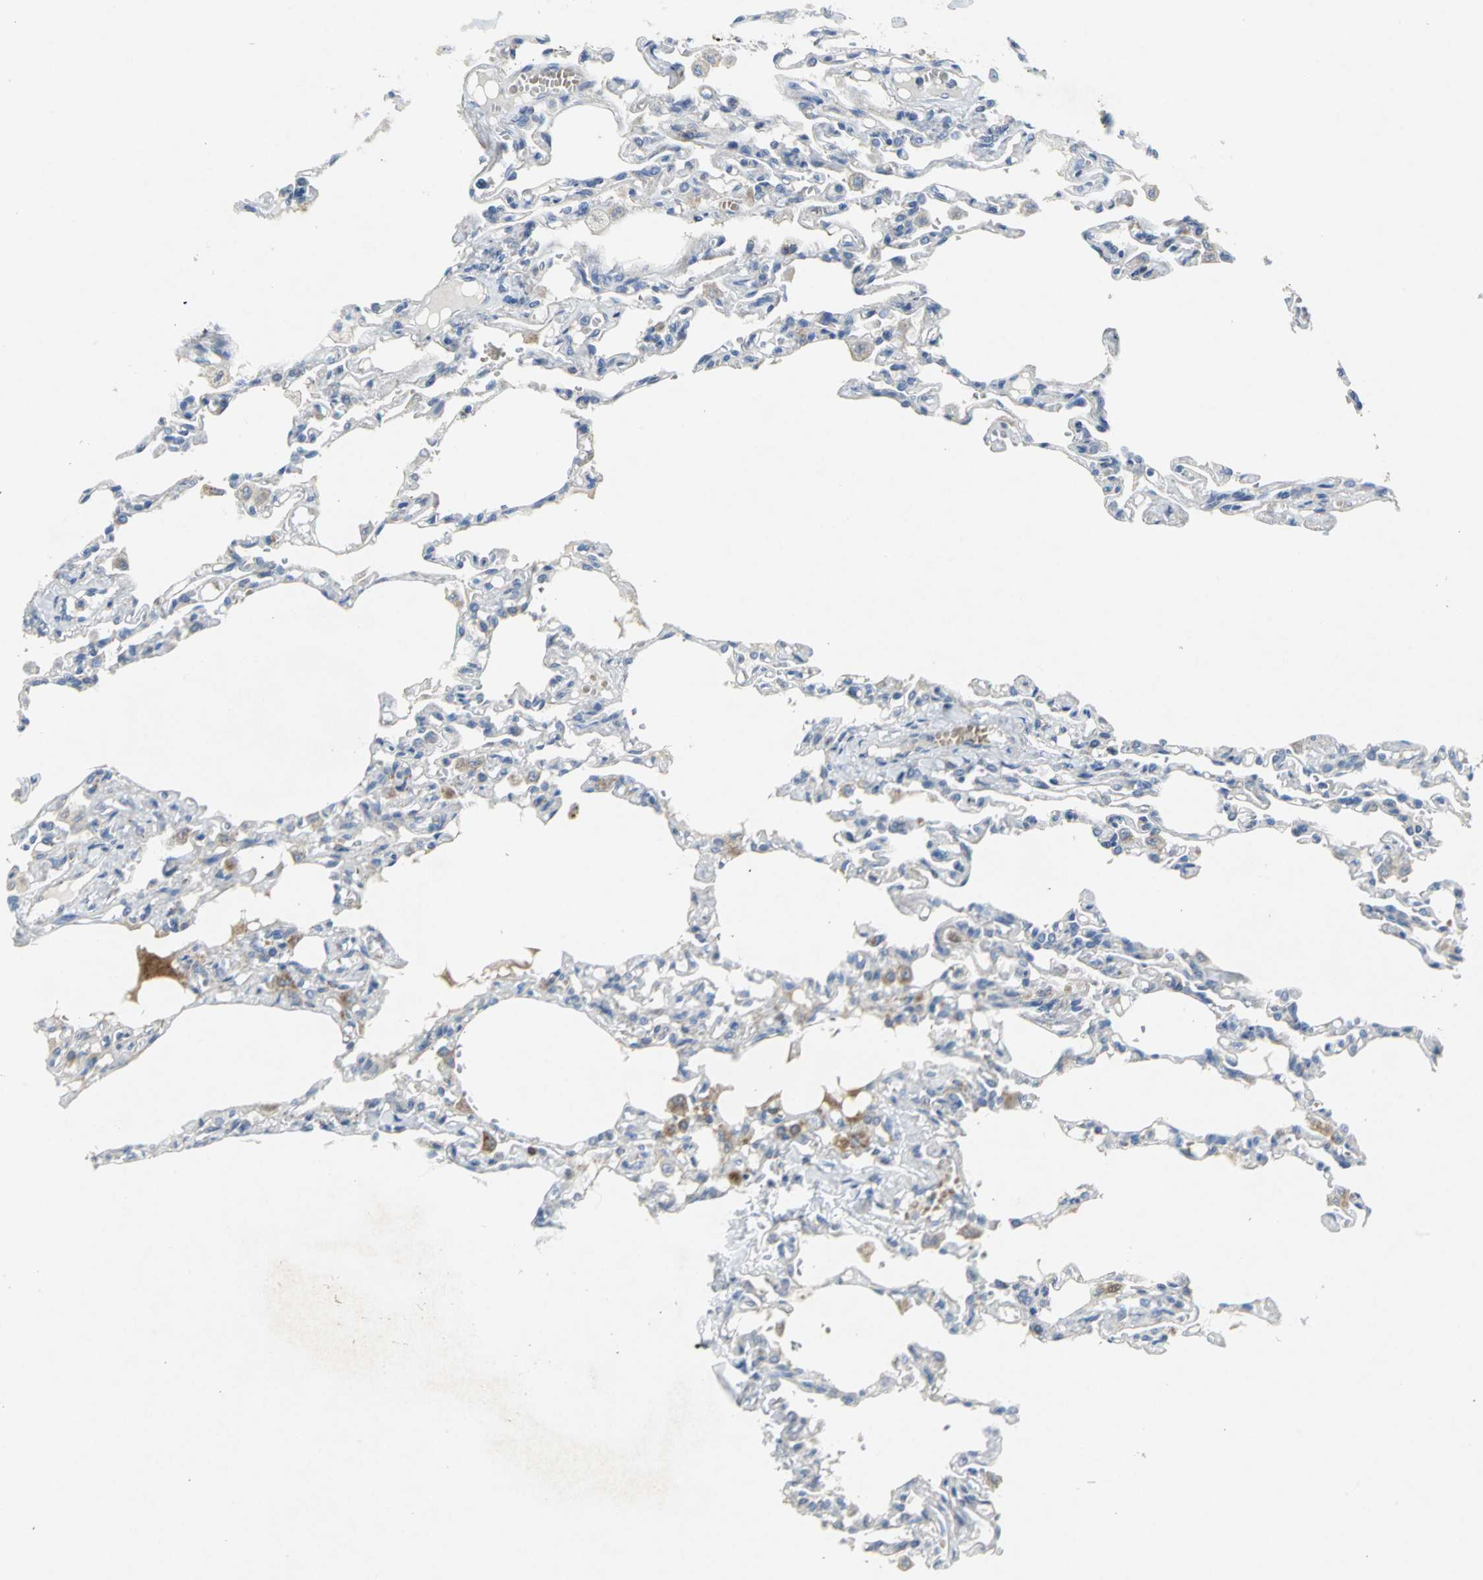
{"staining": {"intensity": "weak", "quantity": "<25%", "location": "cytoplasmic/membranous"}, "tissue": "lung", "cell_type": "Alveolar cells", "image_type": "normal", "snomed": [{"axis": "morphology", "description": "Normal tissue, NOS"}, {"axis": "topography", "description": "Lung"}], "caption": "The image demonstrates no staining of alveolar cells in normal lung. Brightfield microscopy of immunohistochemistry (IHC) stained with DAB (brown) and hematoxylin (blue), captured at high magnification.", "gene": "SPPL2B", "patient": {"sex": "male", "age": 21}}